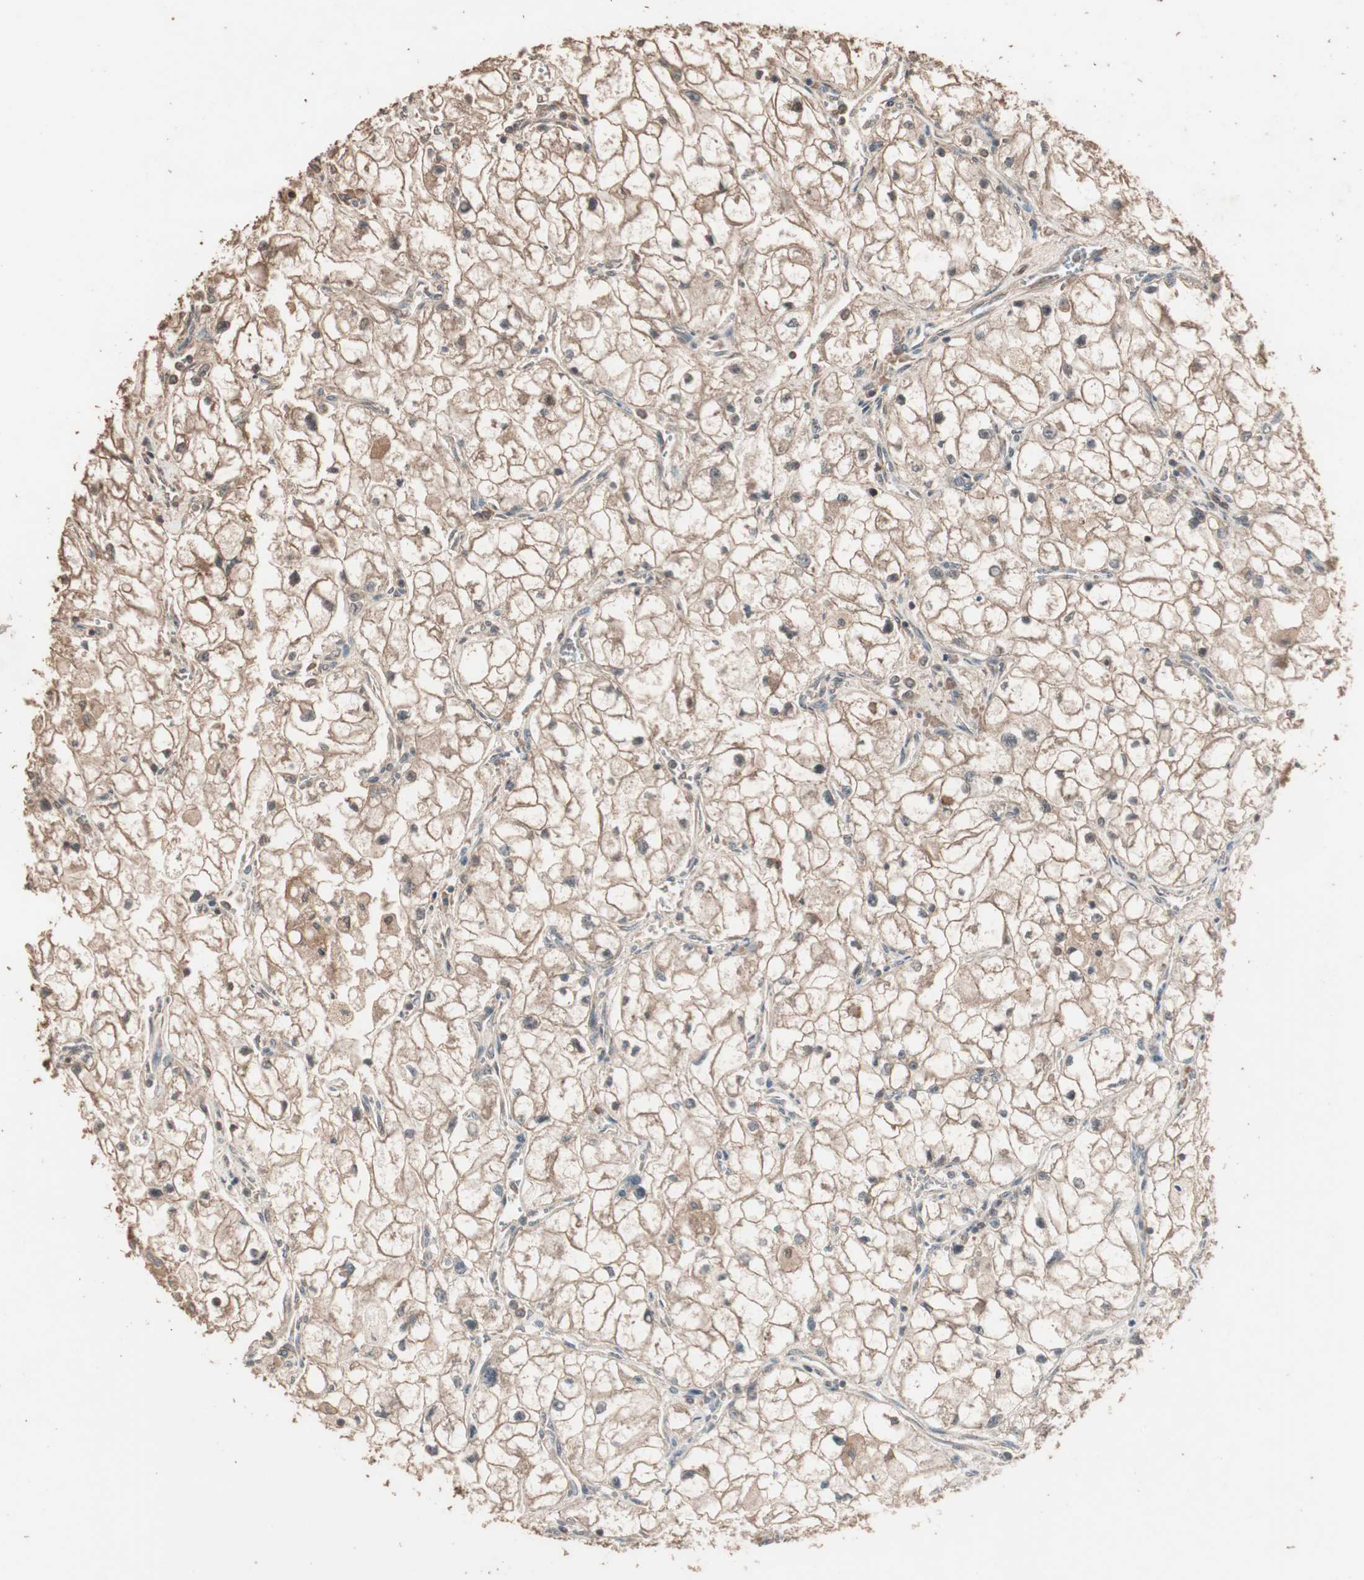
{"staining": {"intensity": "moderate", "quantity": ">75%", "location": "cytoplasmic/membranous"}, "tissue": "renal cancer", "cell_type": "Tumor cells", "image_type": "cancer", "snomed": [{"axis": "morphology", "description": "Adenocarcinoma, NOS"}, {"axis": "topography", "description": "Kidney"}], "caption": "The immunohistochemical stain labels moderate cytoplasmic/membranous positivity in tumor cells of adenocarcinoma (renal) tissue.", "gene": "USP20", "patient": {"sex": "female", "age": 70}}